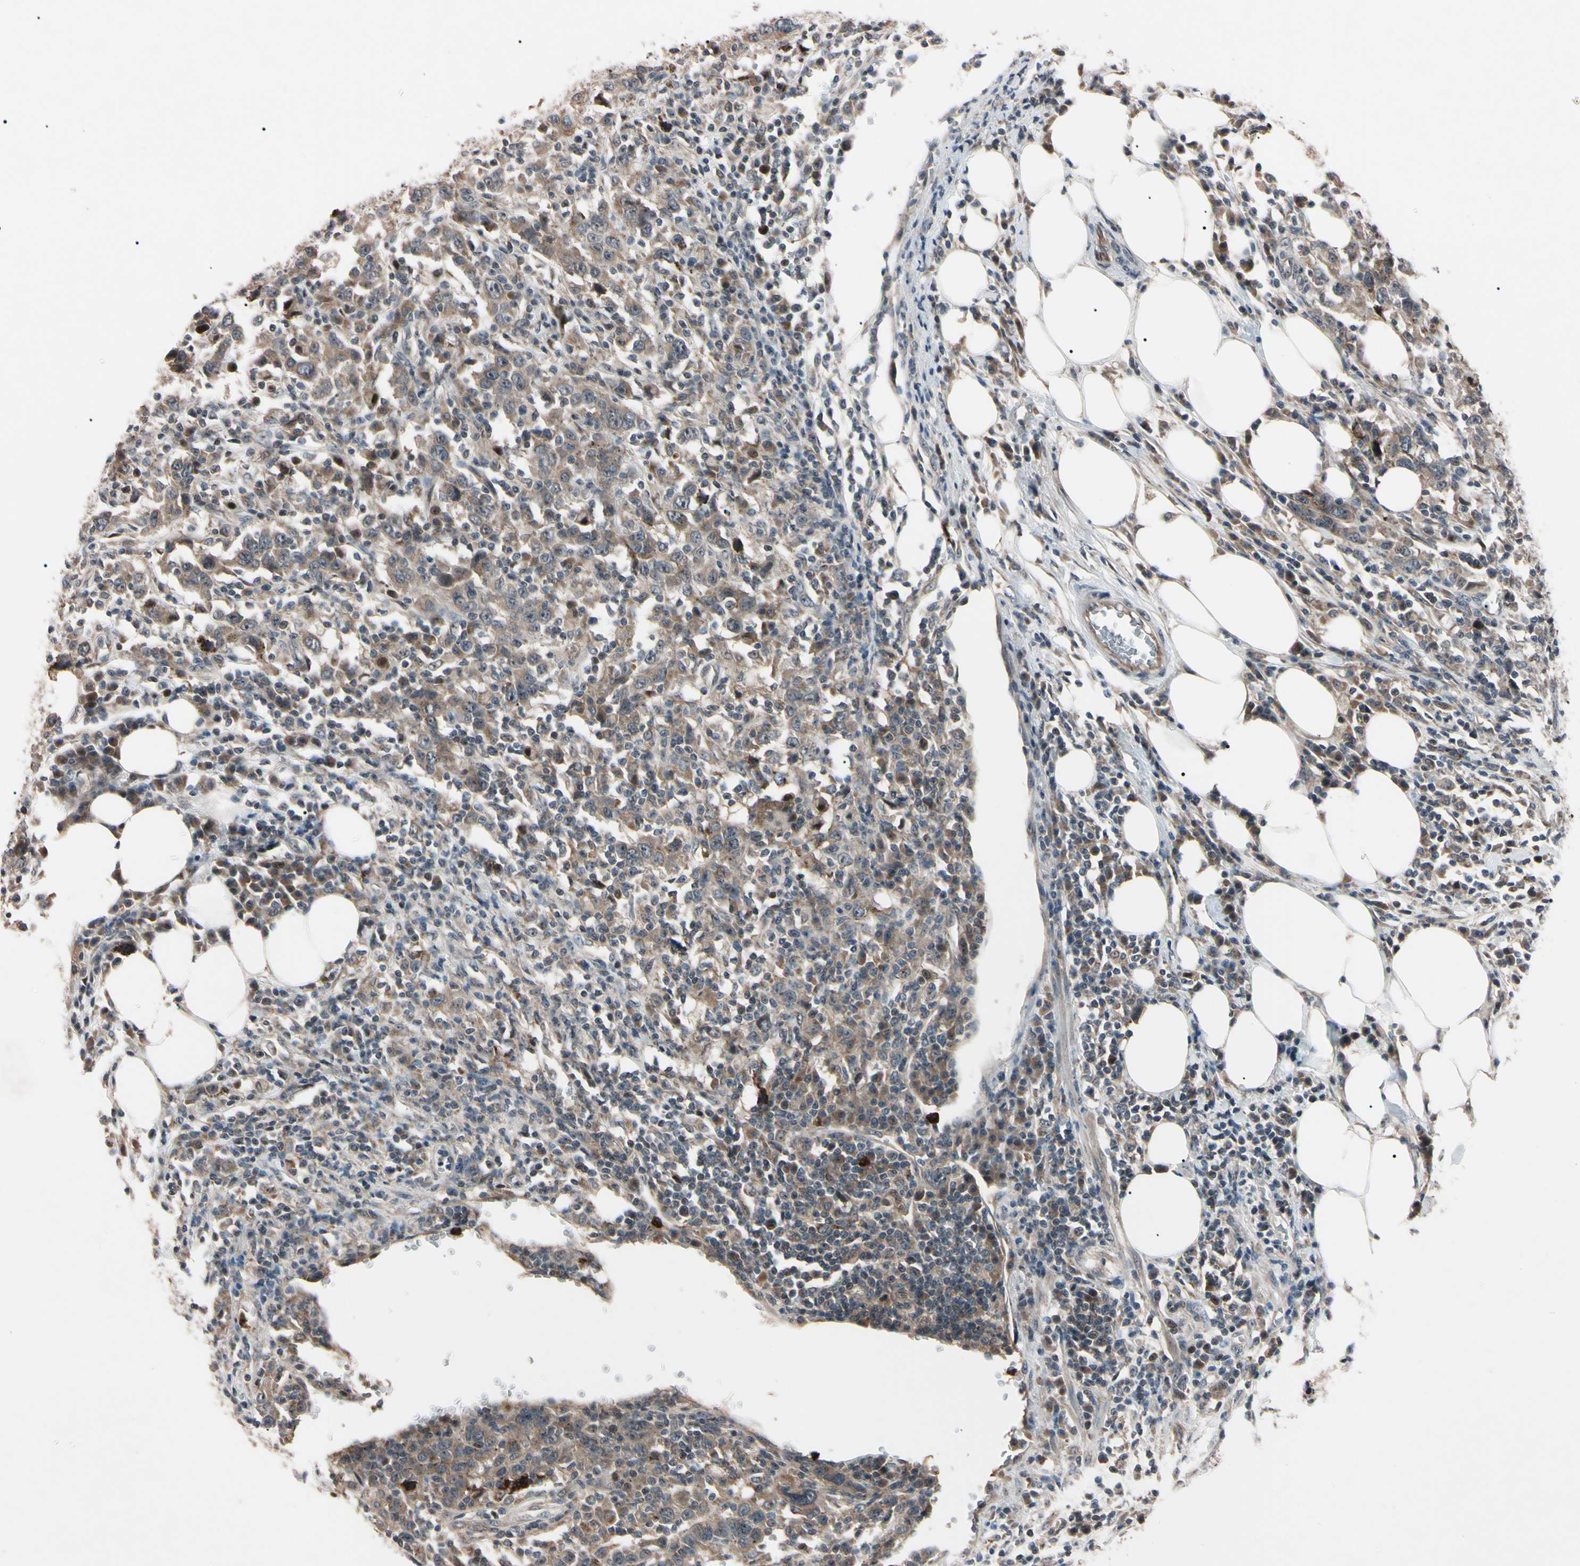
{"staining": {"intensity": "strong", "quantity": "<25%", "location": "cytoplasmic/membranous,nuclear"}, "tissue": "urothelial cancer", "cell_type": "Tumor cells", "image_type": "cancer", "snomed": [{"axis": "morphology", "description": "Urothelial carcinoma, High grade"}, {"axis": "topography", "description": "Urinary bladder"}], "caption": "Human urothelial cancer stained for a protein (brown) exhibits strong cytoplasmic/membranous and nuclear positive positivity in about <25% of tumor cells.", "gene": "TRAF5", "patient": {"sex": "male", "age": 61}}